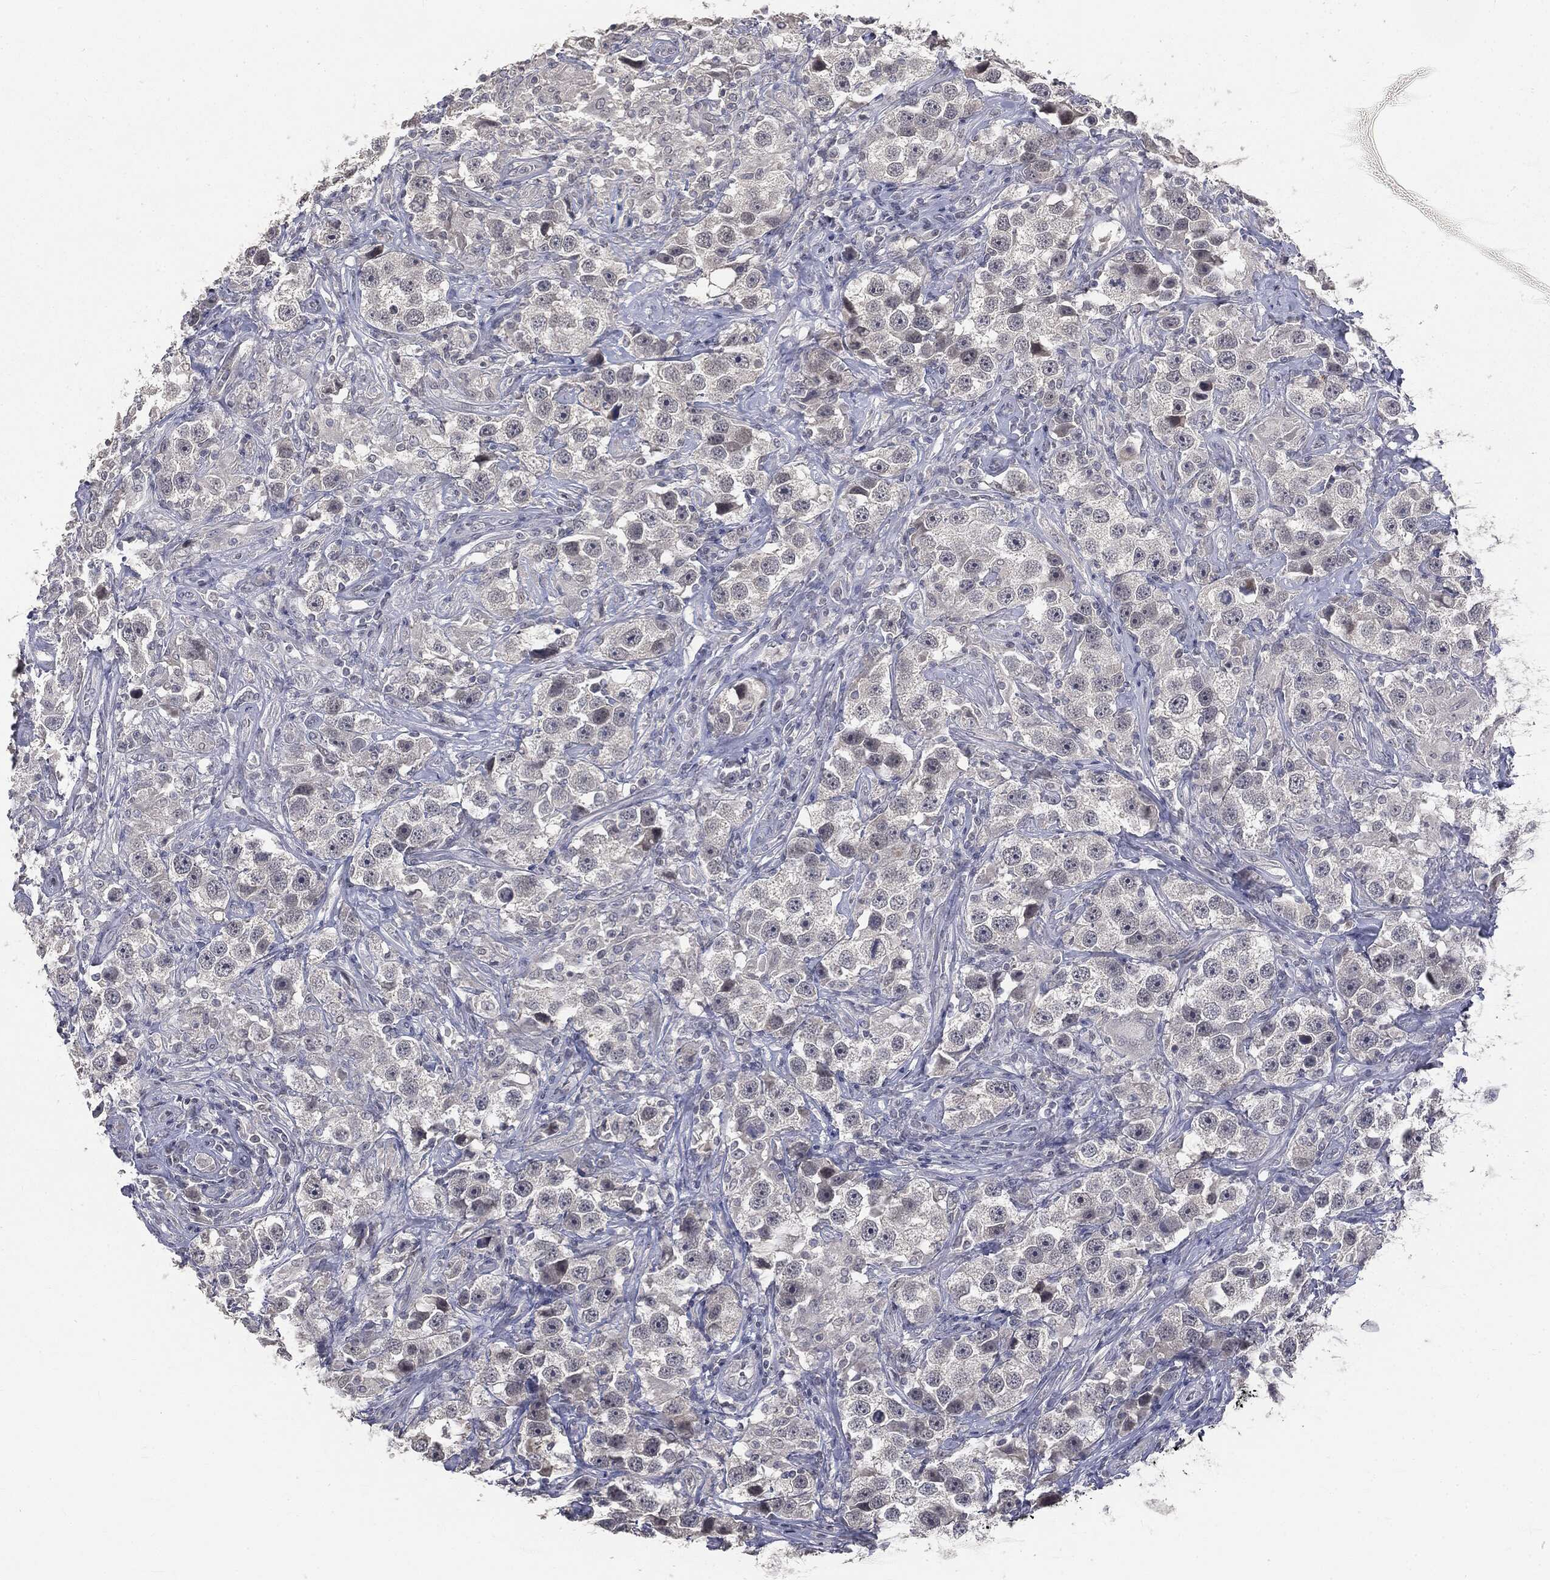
{"staining": {"intensity": "negative", "quantity": "none", "location": "none"}, "tissue": "testis cancer", "cell_type": "Tumor cells", "image_type": "cancer", "snomed": [{"axis": "morphology", "description": "Seminoma, NOS"}, {"axis": "topography", "description": "Testis"}], "caption": "Seminoma (testis) stained for a protein using IHC displays no positivity tumor cells.", "gene": "SLC2A2", "patient": {"sex": "male", "age": 49}}